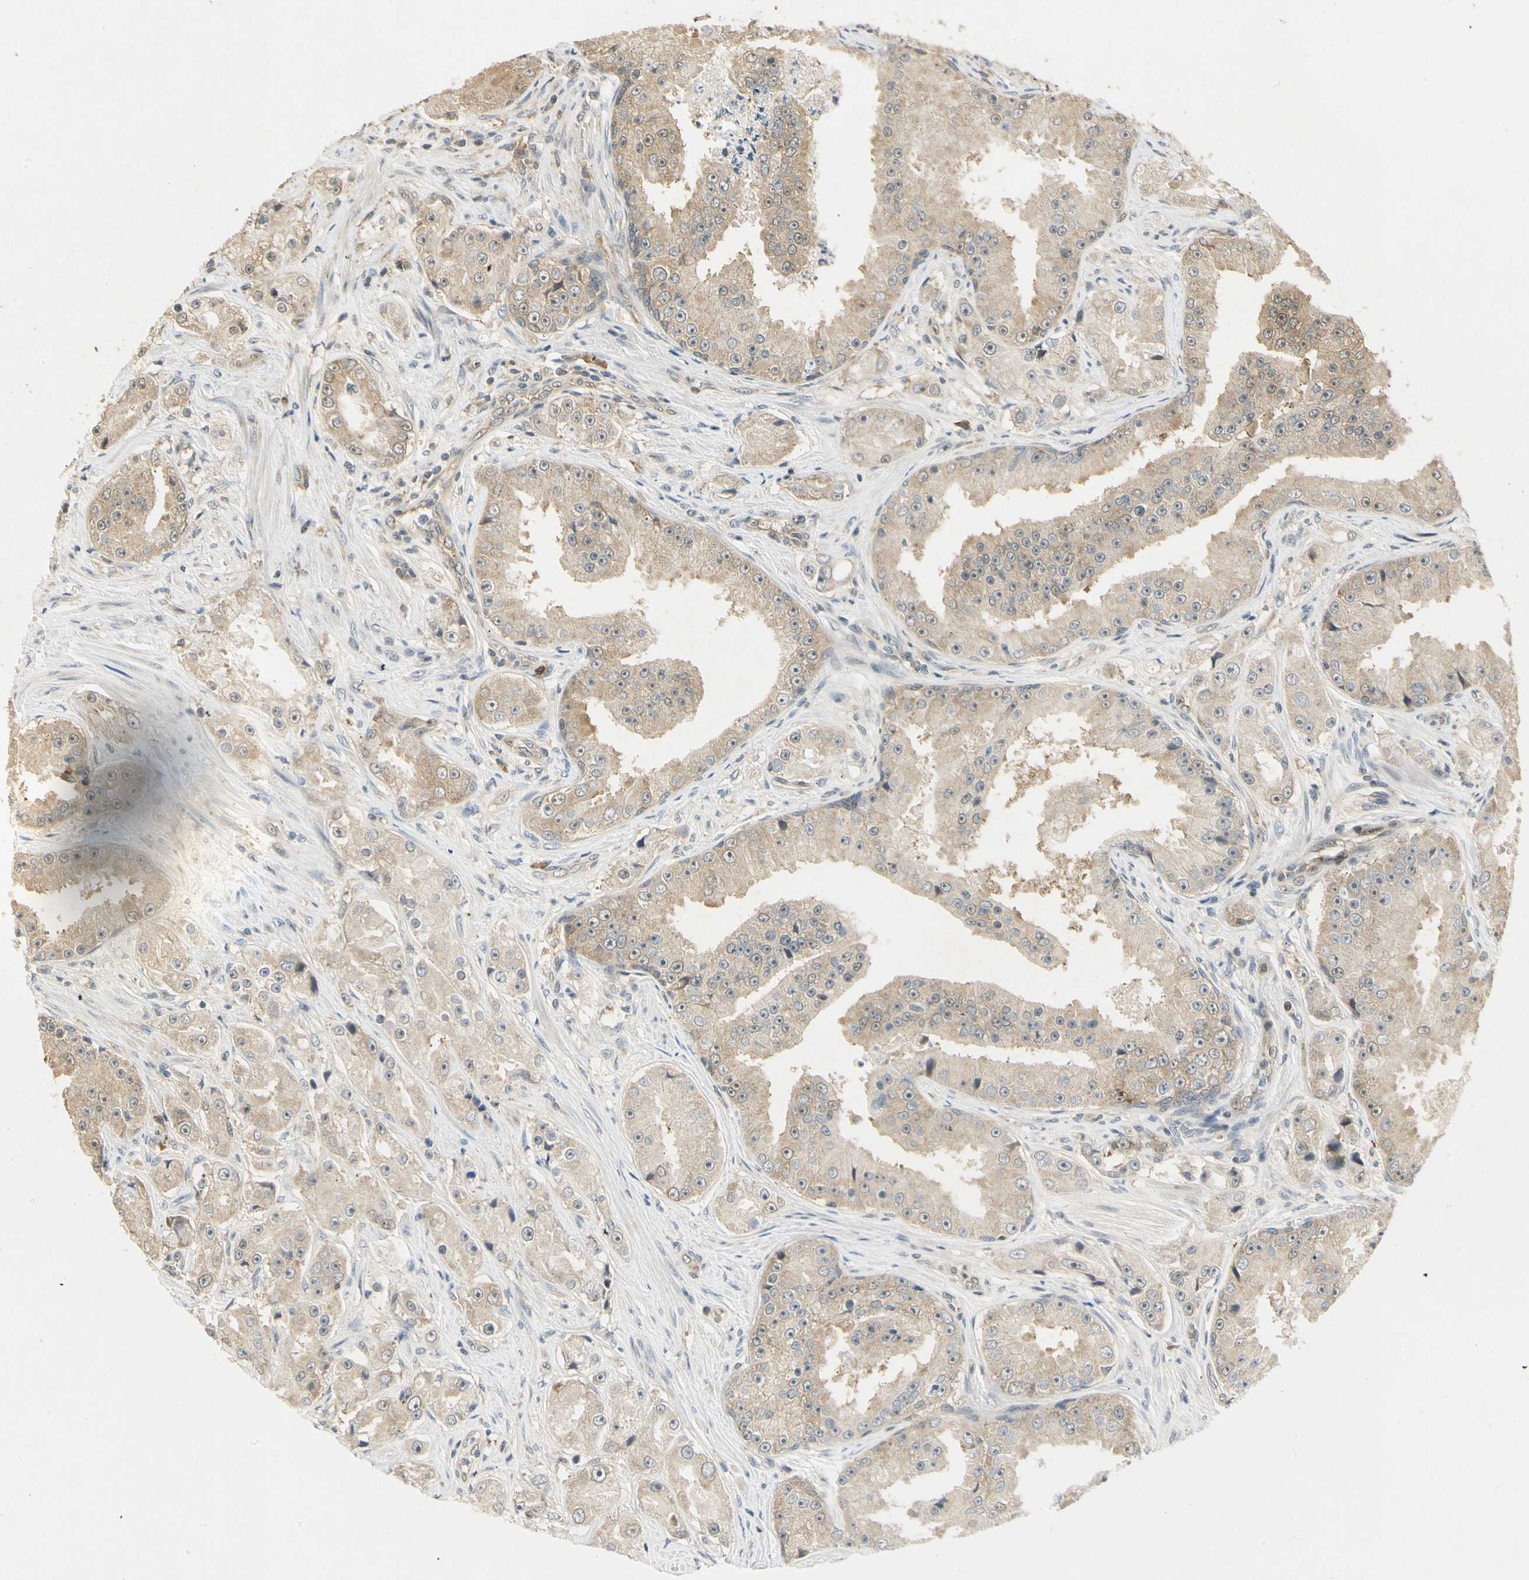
{"staining": {"intensity": "weak", "quantity": ">75%", "location": "cytoplasmic/membranous"}, "tissue": "prostate cancer", "cell_type": "Tumor cells", "image_type": "cancer", "snomed": [{"axis": "morphology", "description": "Adenocarcinoma, High grade"}, {"axis": "topography", "description": "Prostate"}], "caption": "IHC of human prostate cancer (adenocarcinoma (high-grade)) shows low levels of weak cytoplasmic/membranous staining in approximately >75% of tumor cells.", "gene": "EIF1AX", "patient": {"sex": "male", "age": 73}}